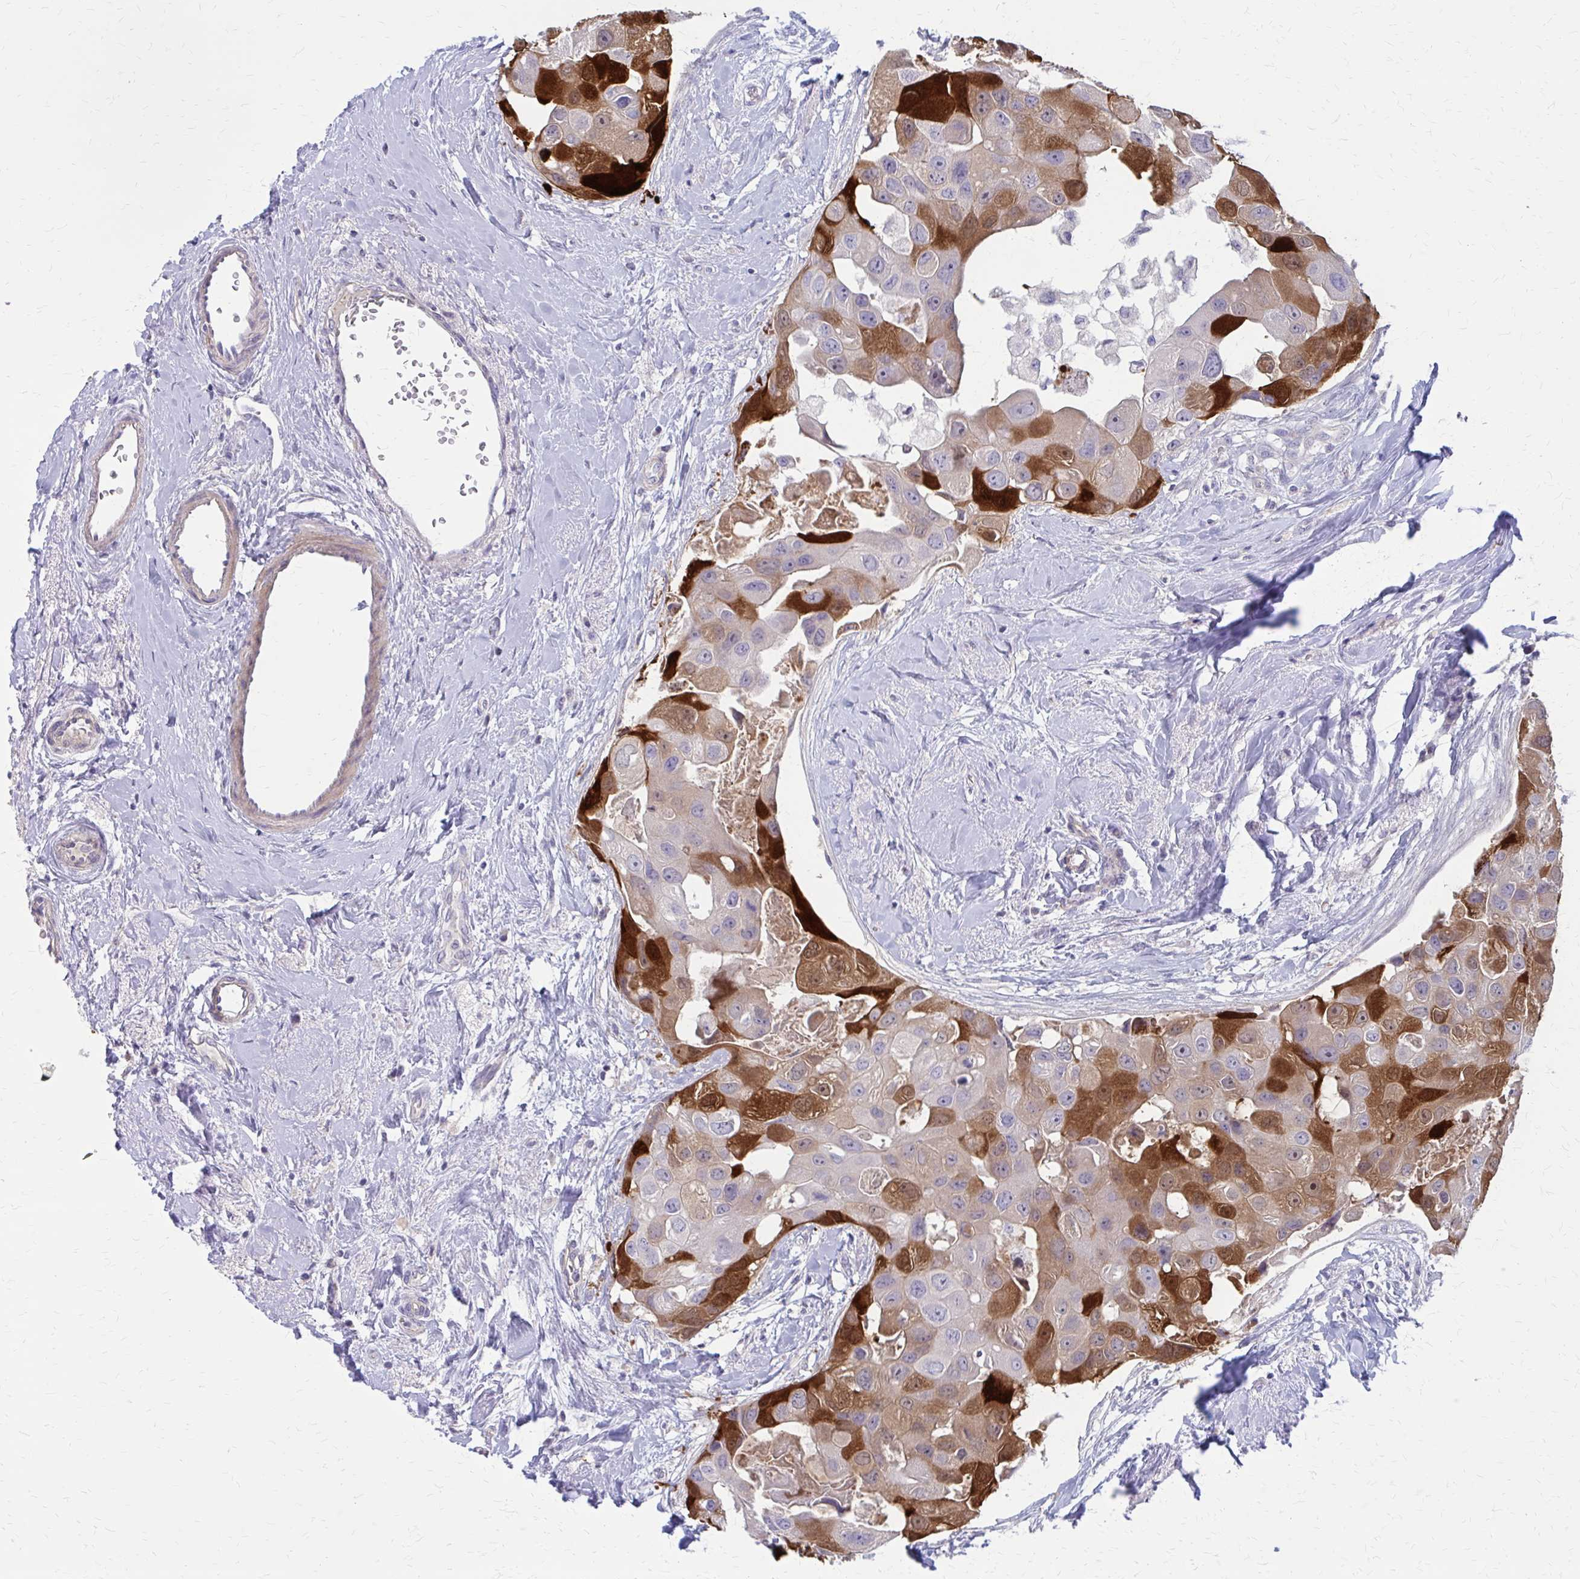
{"staining": {"intensity": "strong", "quantity": "25%-75%", "location": "cytoplasmic/membranous,nuclear"}, "tissue": "breast cancer", "cell_type": "Tumor cells", "image_type": "cancer", "snomed": [{"axis": "morphology", "description": "Duct carcinoma"}, {"axis": "topography", "description": "Breast"}], "caption": "Human breast cancer stained with a brown dye reveals strong cytoplasmic/membranous and nuclear positive positivity in approximately 25%-75% of tumor cells.", "gene": "GLYATL2", "patient": {"sex": "female", "age": 43}}